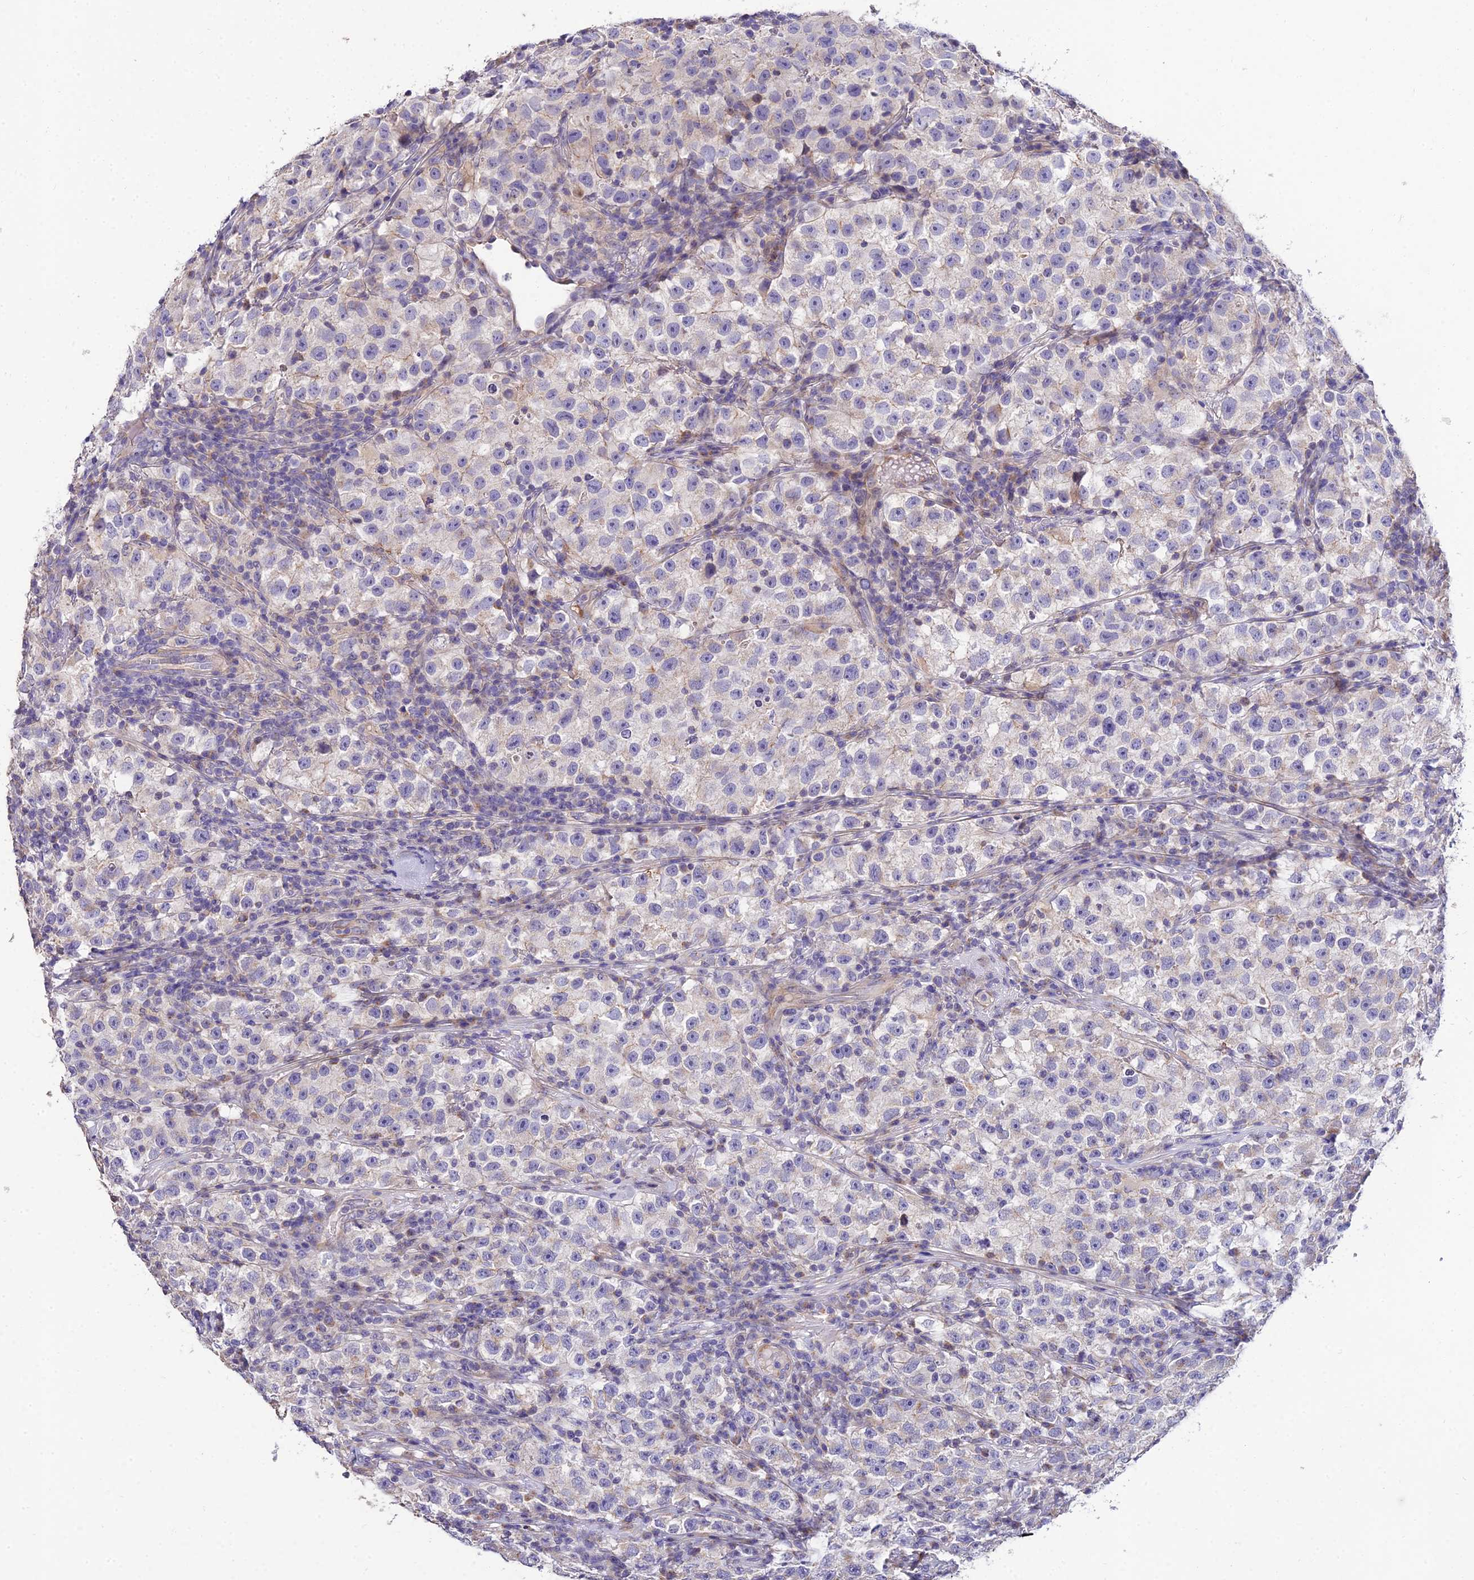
{"staining": {"intensity": "weak", "quantity": "<25%", "location": "cytoplasmic/membranous"}, "tissue": "testis cancer", "cell_type": "Tumor cells", "image_type": "cancer", "snomed": [{"axis": "morphology", "description": "Seminoma, NOS"}, {"axis": "topography", "description": "Testis"}], "caption": "Immunohistochemical staining of human testis cancer shows no significant staining in tumor cells.", "gene": "ARL8B", "patient": {"sex": "male", "age": 22}}